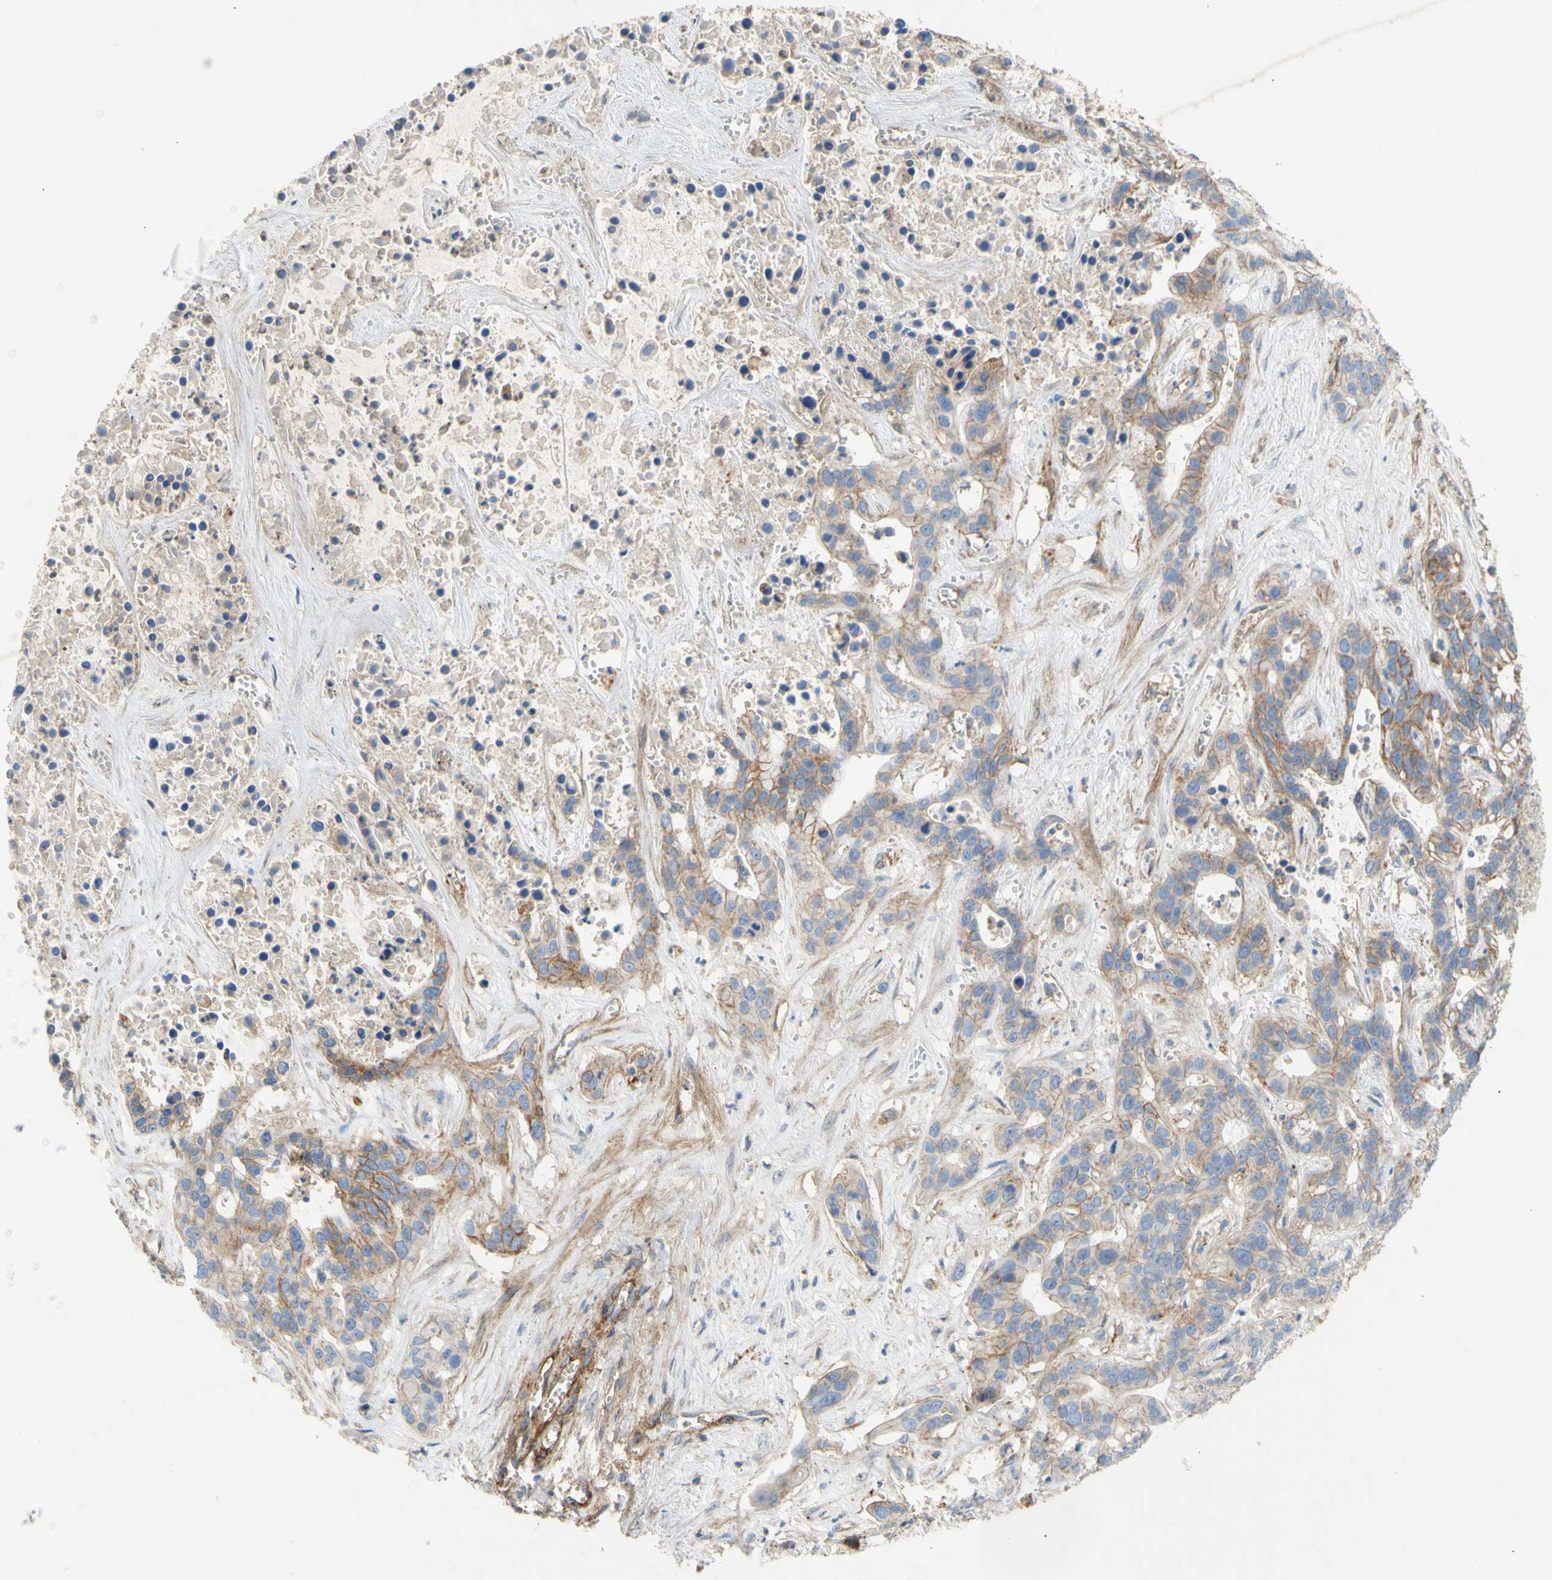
{"staining": {"intensity": "moderate", "quantity": "25%-75%", "location": "cytoplasmic/membranous"}, "tissue": "liver cancer", "cell_type": "Tumor cells", "image_type": "cancer", "snomed": [{"axis": "morphology", "description": "Cholangiocarcinoma"}, {"axis": "topography", "description": "Liver"}], "caption": "Liver cancer (cholangiocarcinoma) stained for a protein shows moderate cytoplasmic/membranous positivity in tumor cells.", "gene": "ATP2A3", "patient": {"sex": "female", "age": 65}}